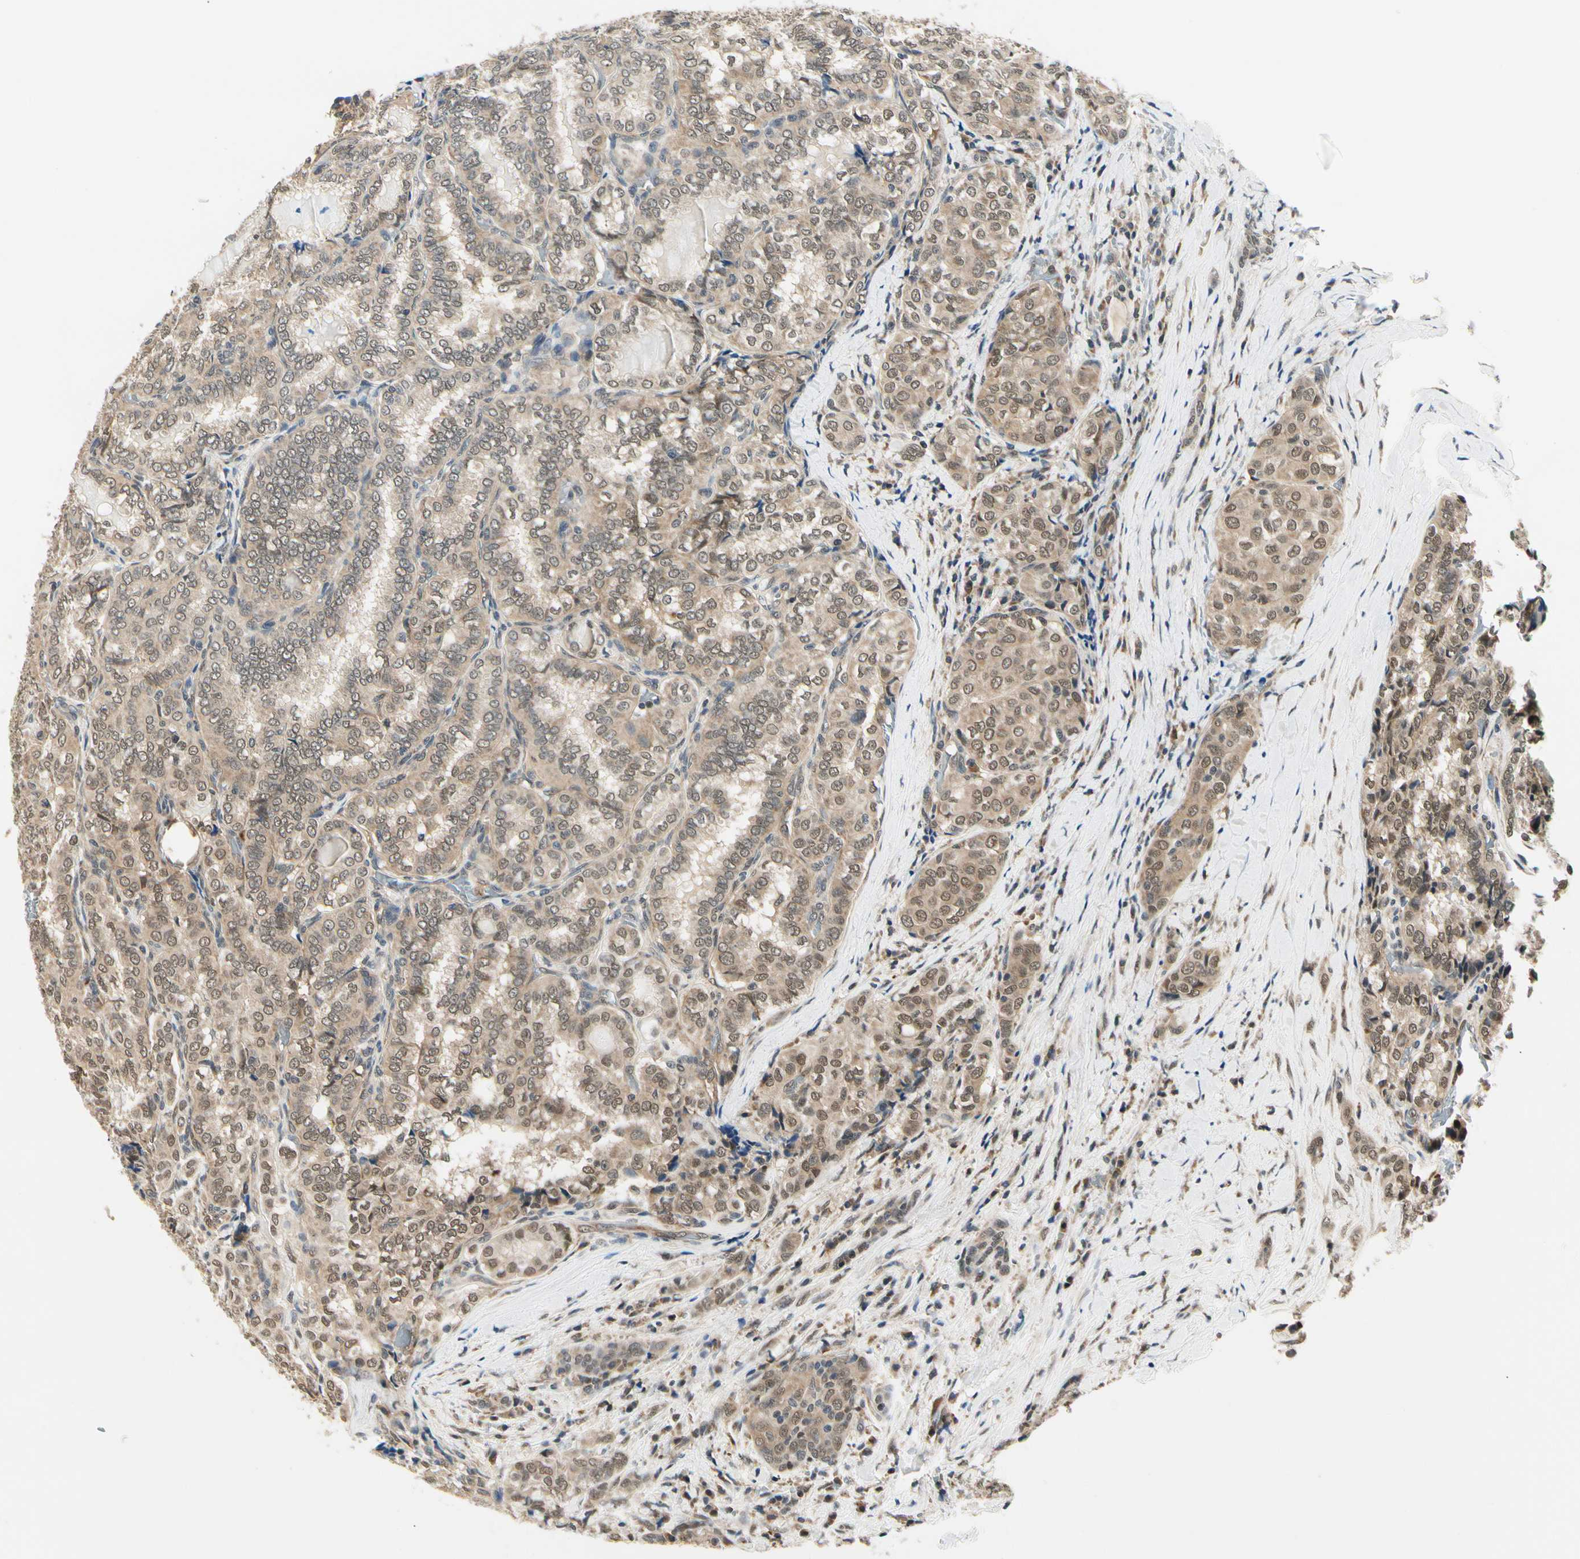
{"staining": {"intensity": "moderate", "quantity": ">75%", "location": "cytoplasmic/membranous"}, "tissue": "thyroid cancer", "cell_type": "Tumor cells", "image_type": "cancer", "snomed": [{"axis": "morphology", "description": "Normal tissue, NOS"}, {"axis": "morphology", "description": "Papillary adenocarcinoma, NOS"}, {"axis": "topography", "description": "Thyroid gland"}], "caption": "The histopathology image reveals a brown stain indicating the presence of a protein in the cytoplasmic/membranous of tumor cells in papillary adenocarcinoma (thyroid).", "gene": "PDK2", "patient": {"sex": "female", "age": 30}}